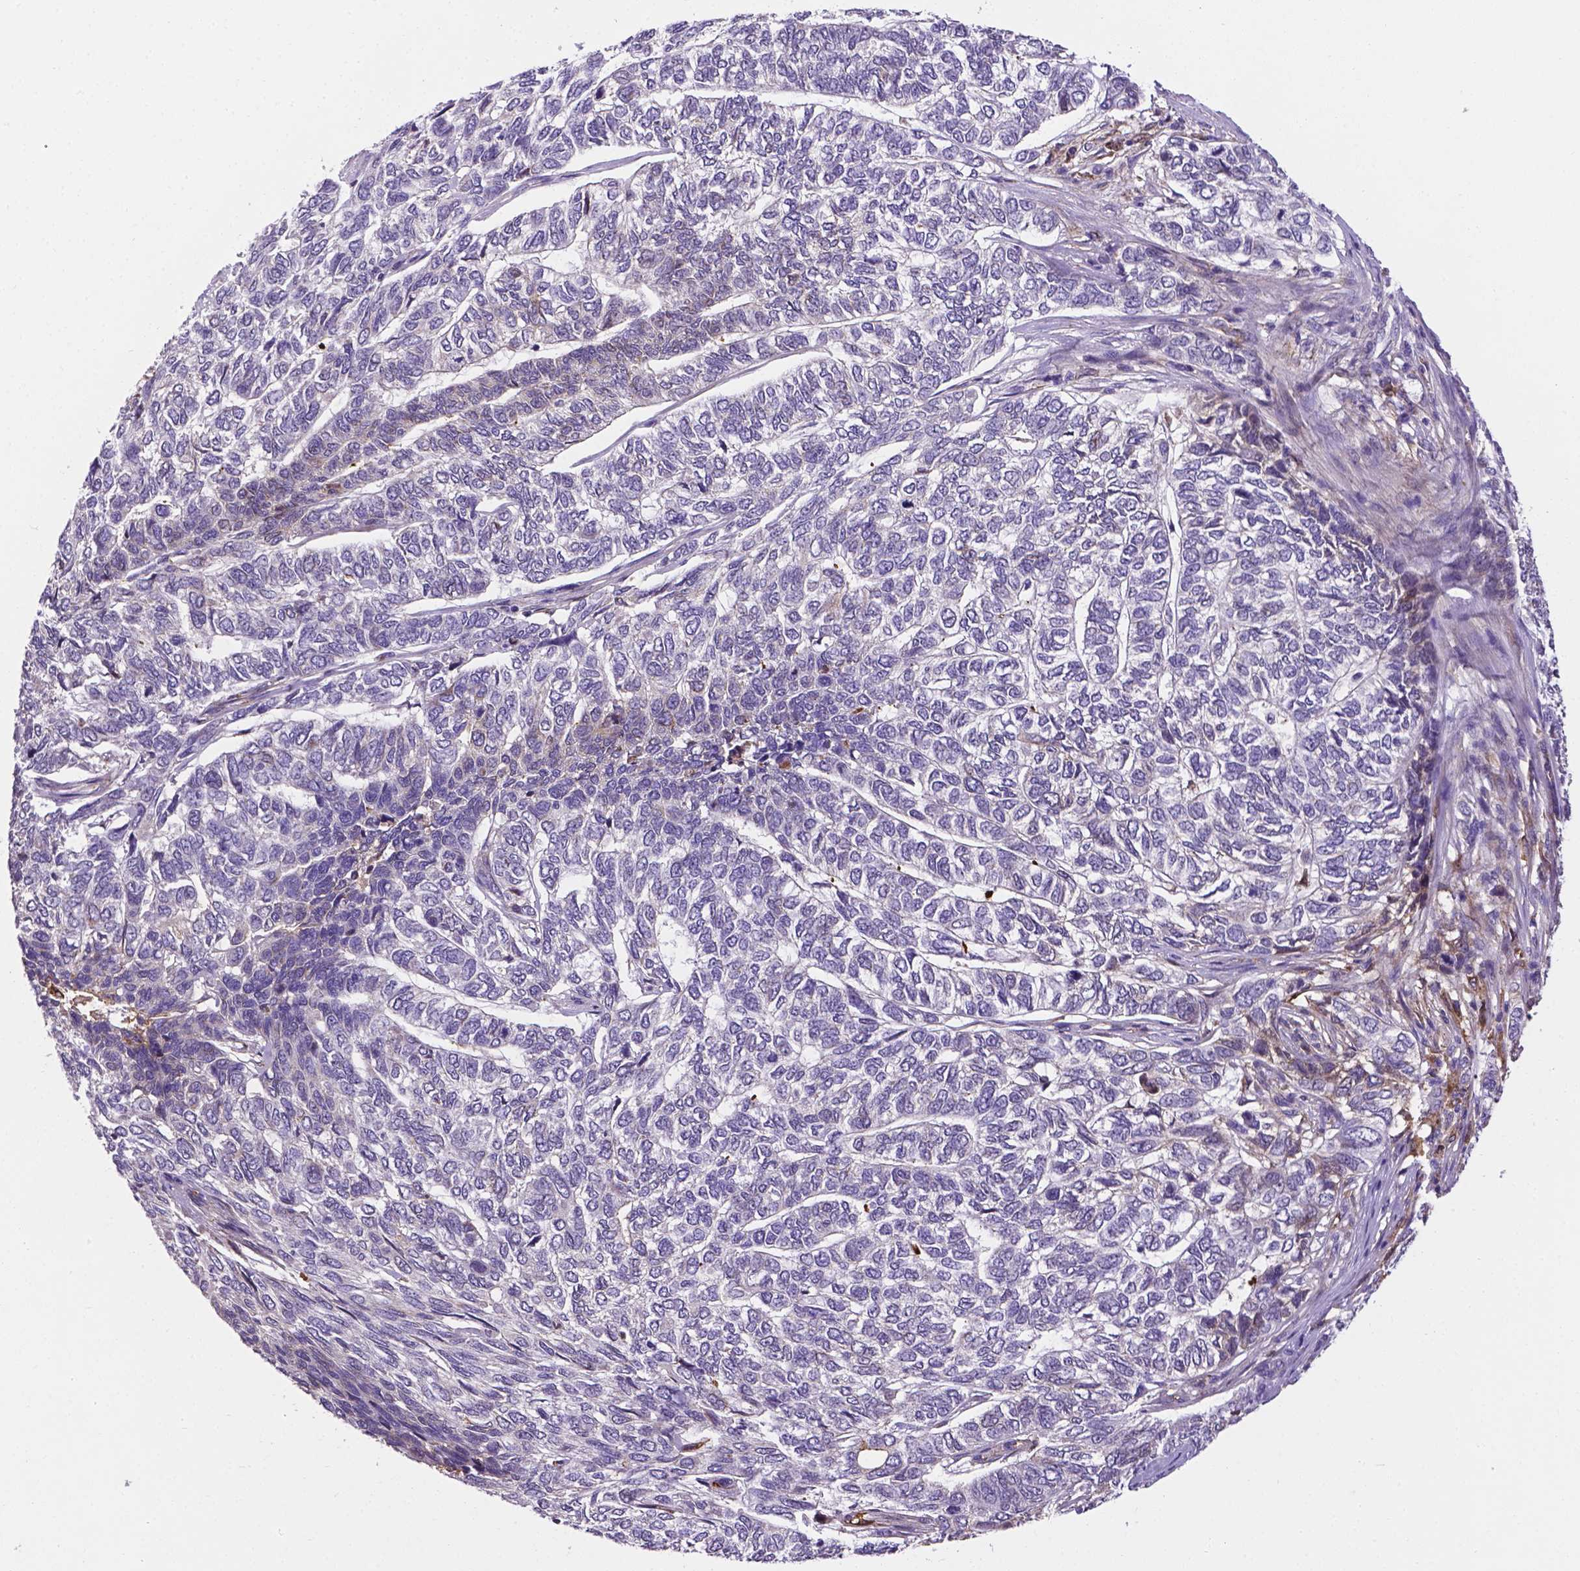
{"staining": {"intensity": "negative", "quantity": "none", "location": "none"}, "tissue": "skin cancer", "cell_type": "Tumor cells", "image_type": "cancer", "snomed": [{"axis": "morphology", "description": "Basal cell carcinoma"}, {"axis": "topography", "description": "Skin"}], "caption": "A photomicrograph of human skin basal cell carcinoma is negative for staining in tumor cells.", "gene": "APOE", "patient": {"sex": "female", "age": 65}}